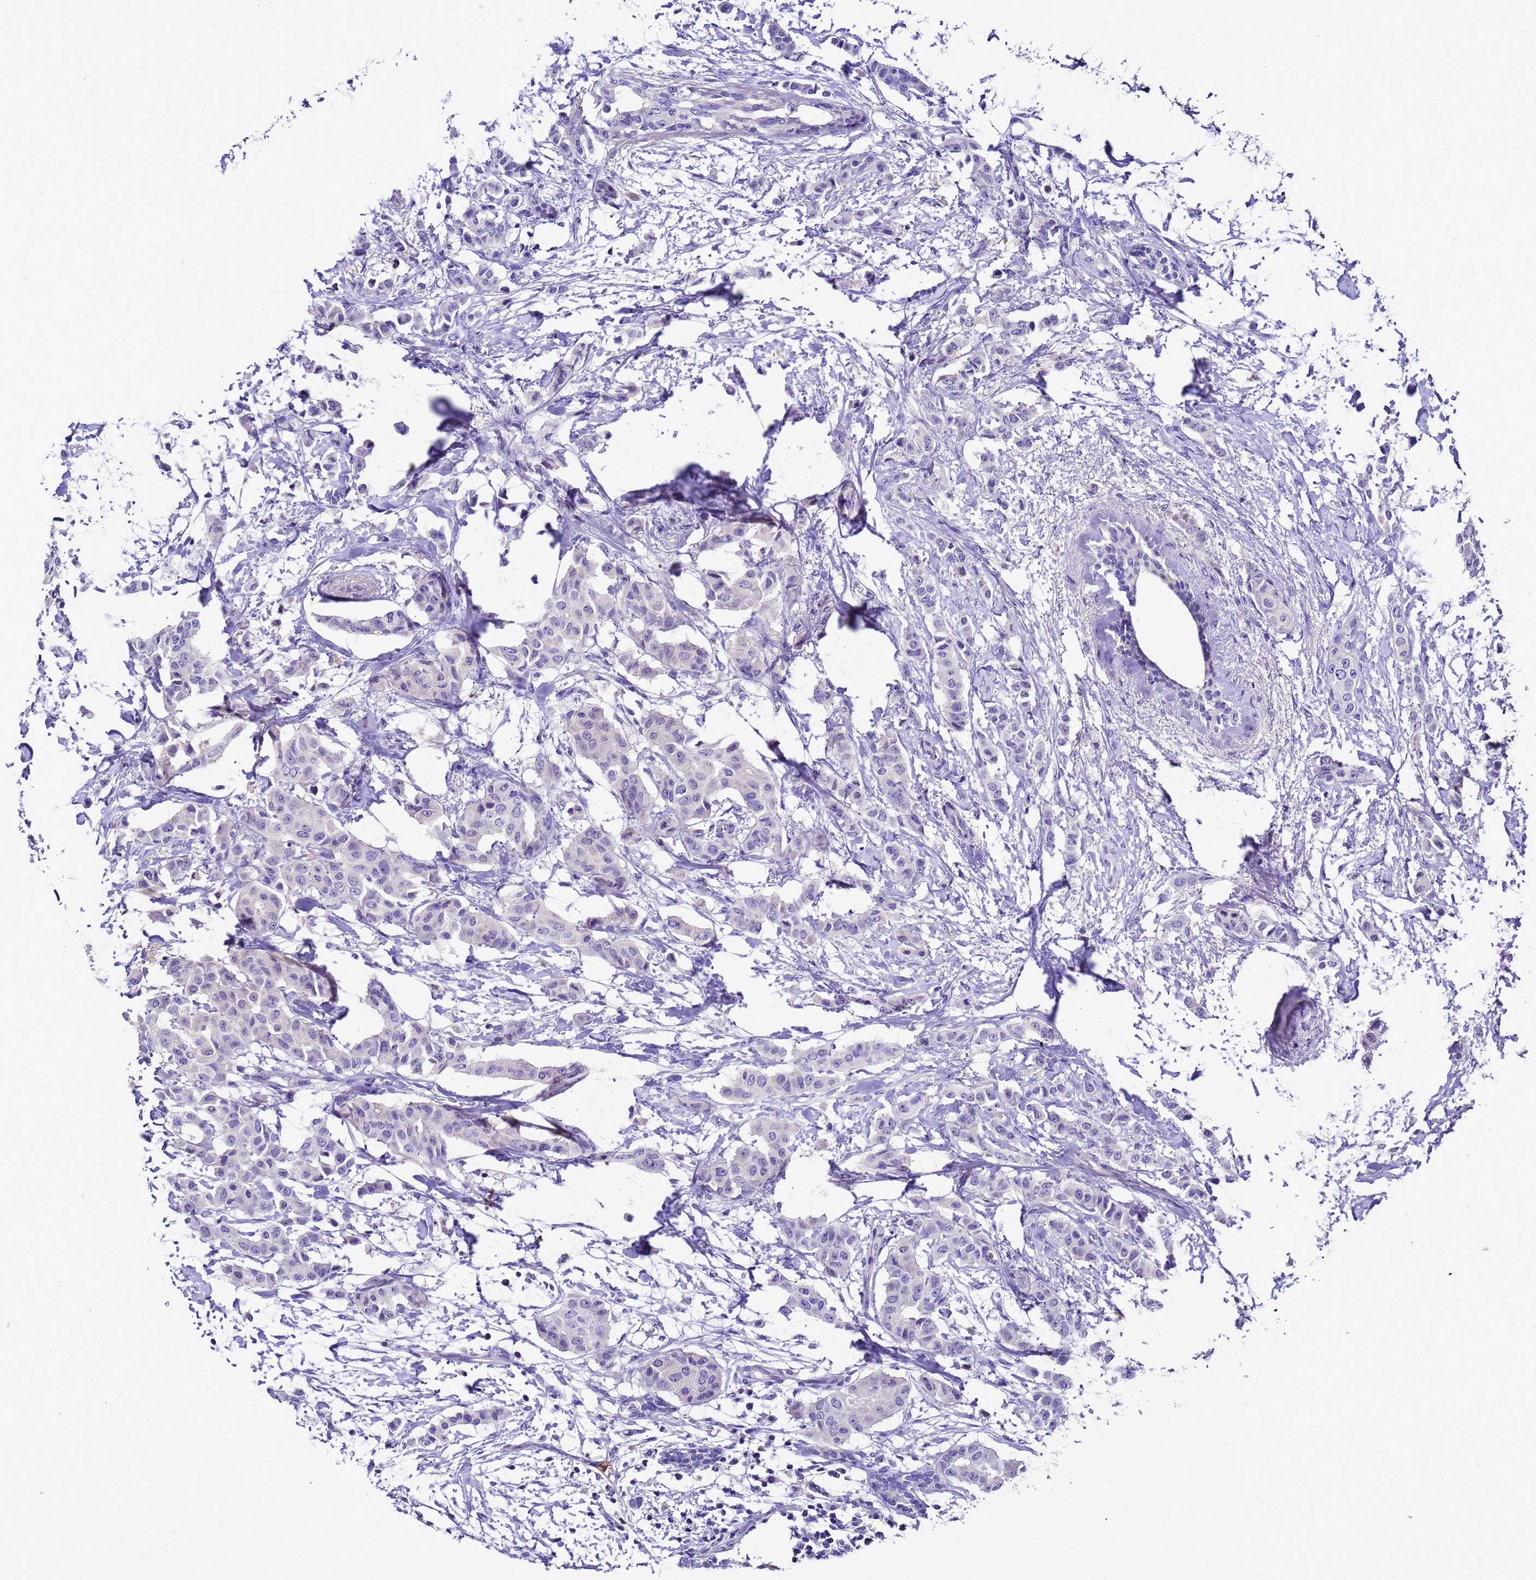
{"staining": {"intensity": "negative", "quantity": "none", "location": "none"}, "tissue": "breast cancer", "cell_type": "Tumor cells", "image_type": "cancer", "snomed": [{"axis": "morphology", "description": "Duct carcinoma"}, {"axis": "topography", "description": "Breast"}], "caption": "A histopathology image of breast cancer (invasive ductal carcinoma) stained for a protein demonstrates no brown staining in tumor cells.", "gene": "UGT2A1", "patient": {"sex": "female", "age": 40}}